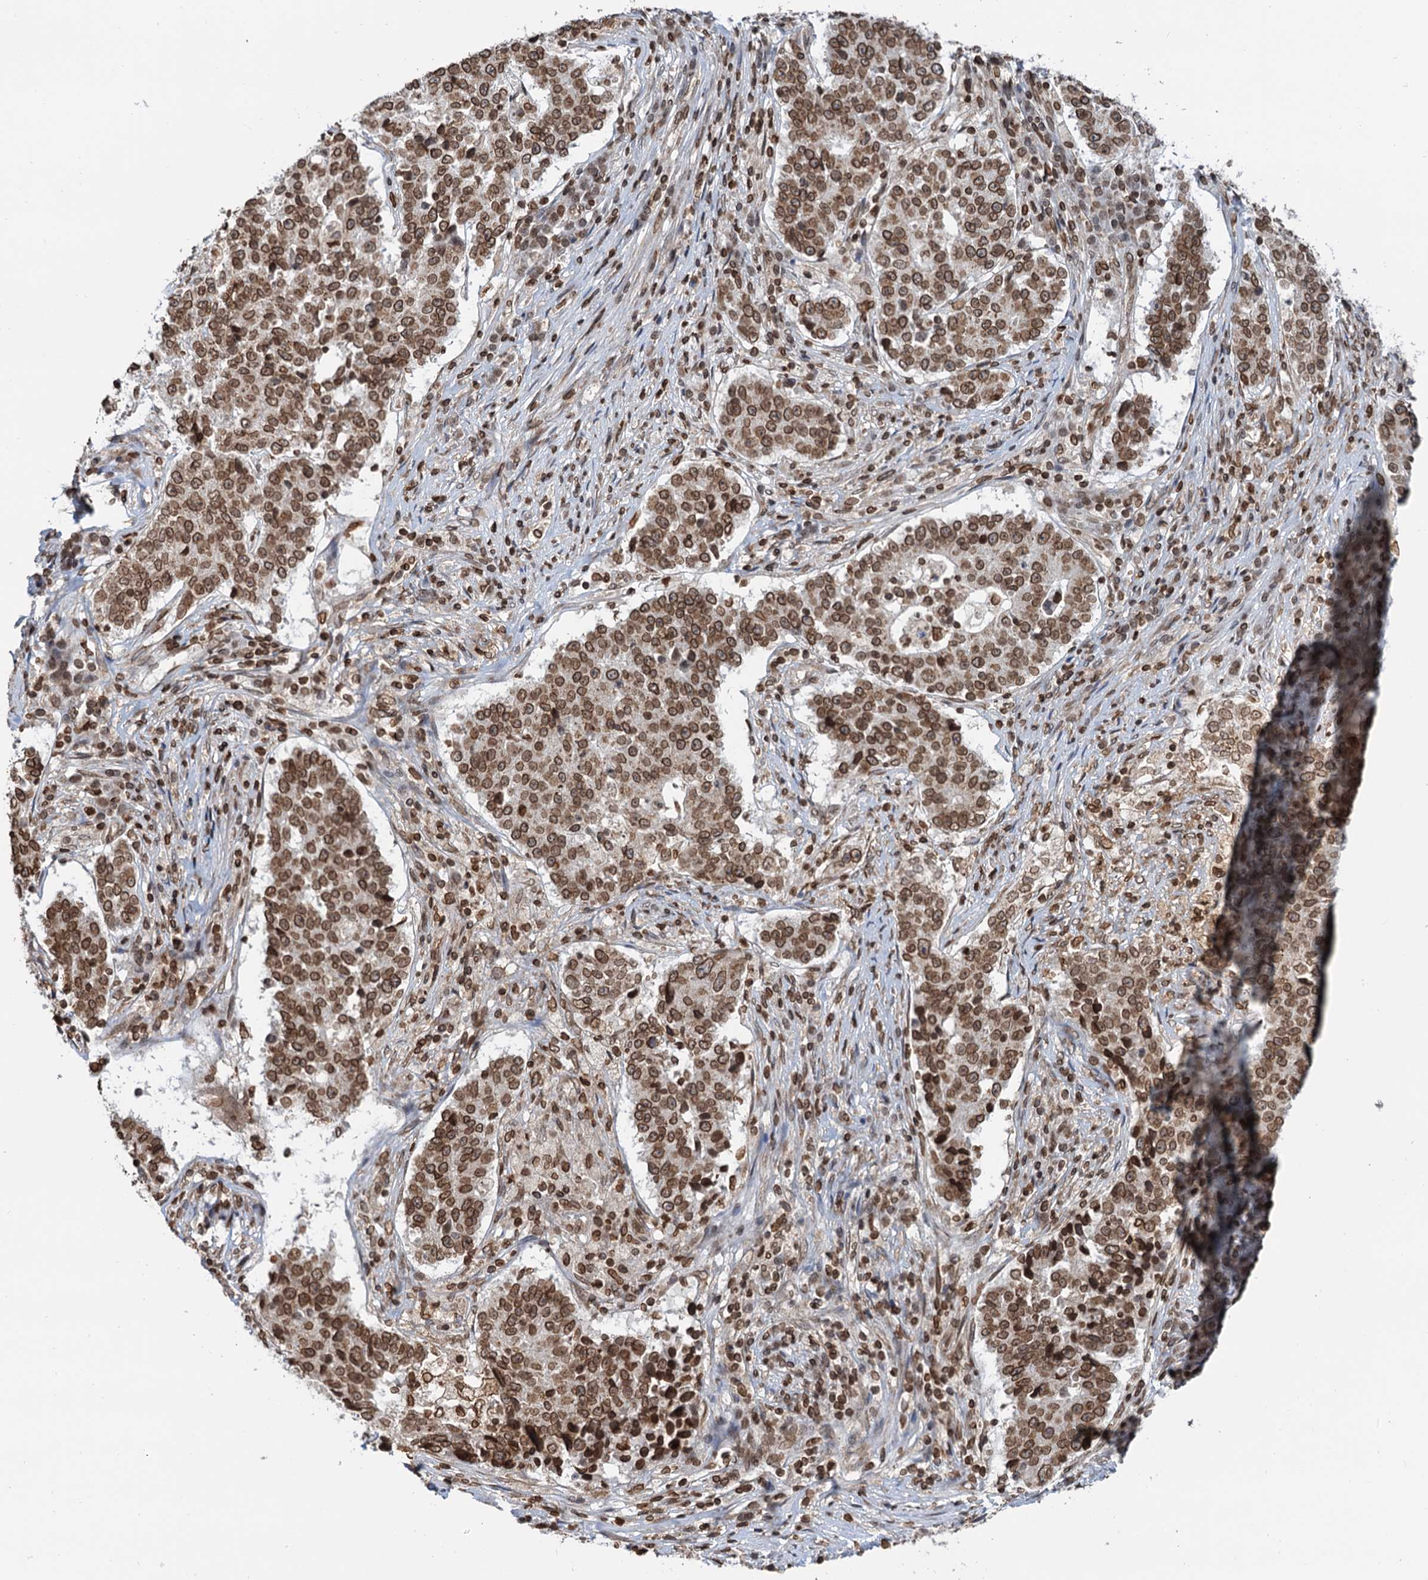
{"staining": {"intensity": "strong", "quantity": ">75%", "location": "nuclear"}, "tissue": "stomach cancer", "cell_type": "Tumor cells", "image_type": "cancer", "snomed": [{"axis": "morphology", "description": "Adenocarcinoma, NOS"}, {"axis": "topography", "description": "Stomach"}], "caption": "Tumor cells show high levels of strong nuclear positivity in about >75% of cells in human stomach adenocarcinoma.", "gene": "ZC3H13", "patient": {"sex": "male", "age": 59}}